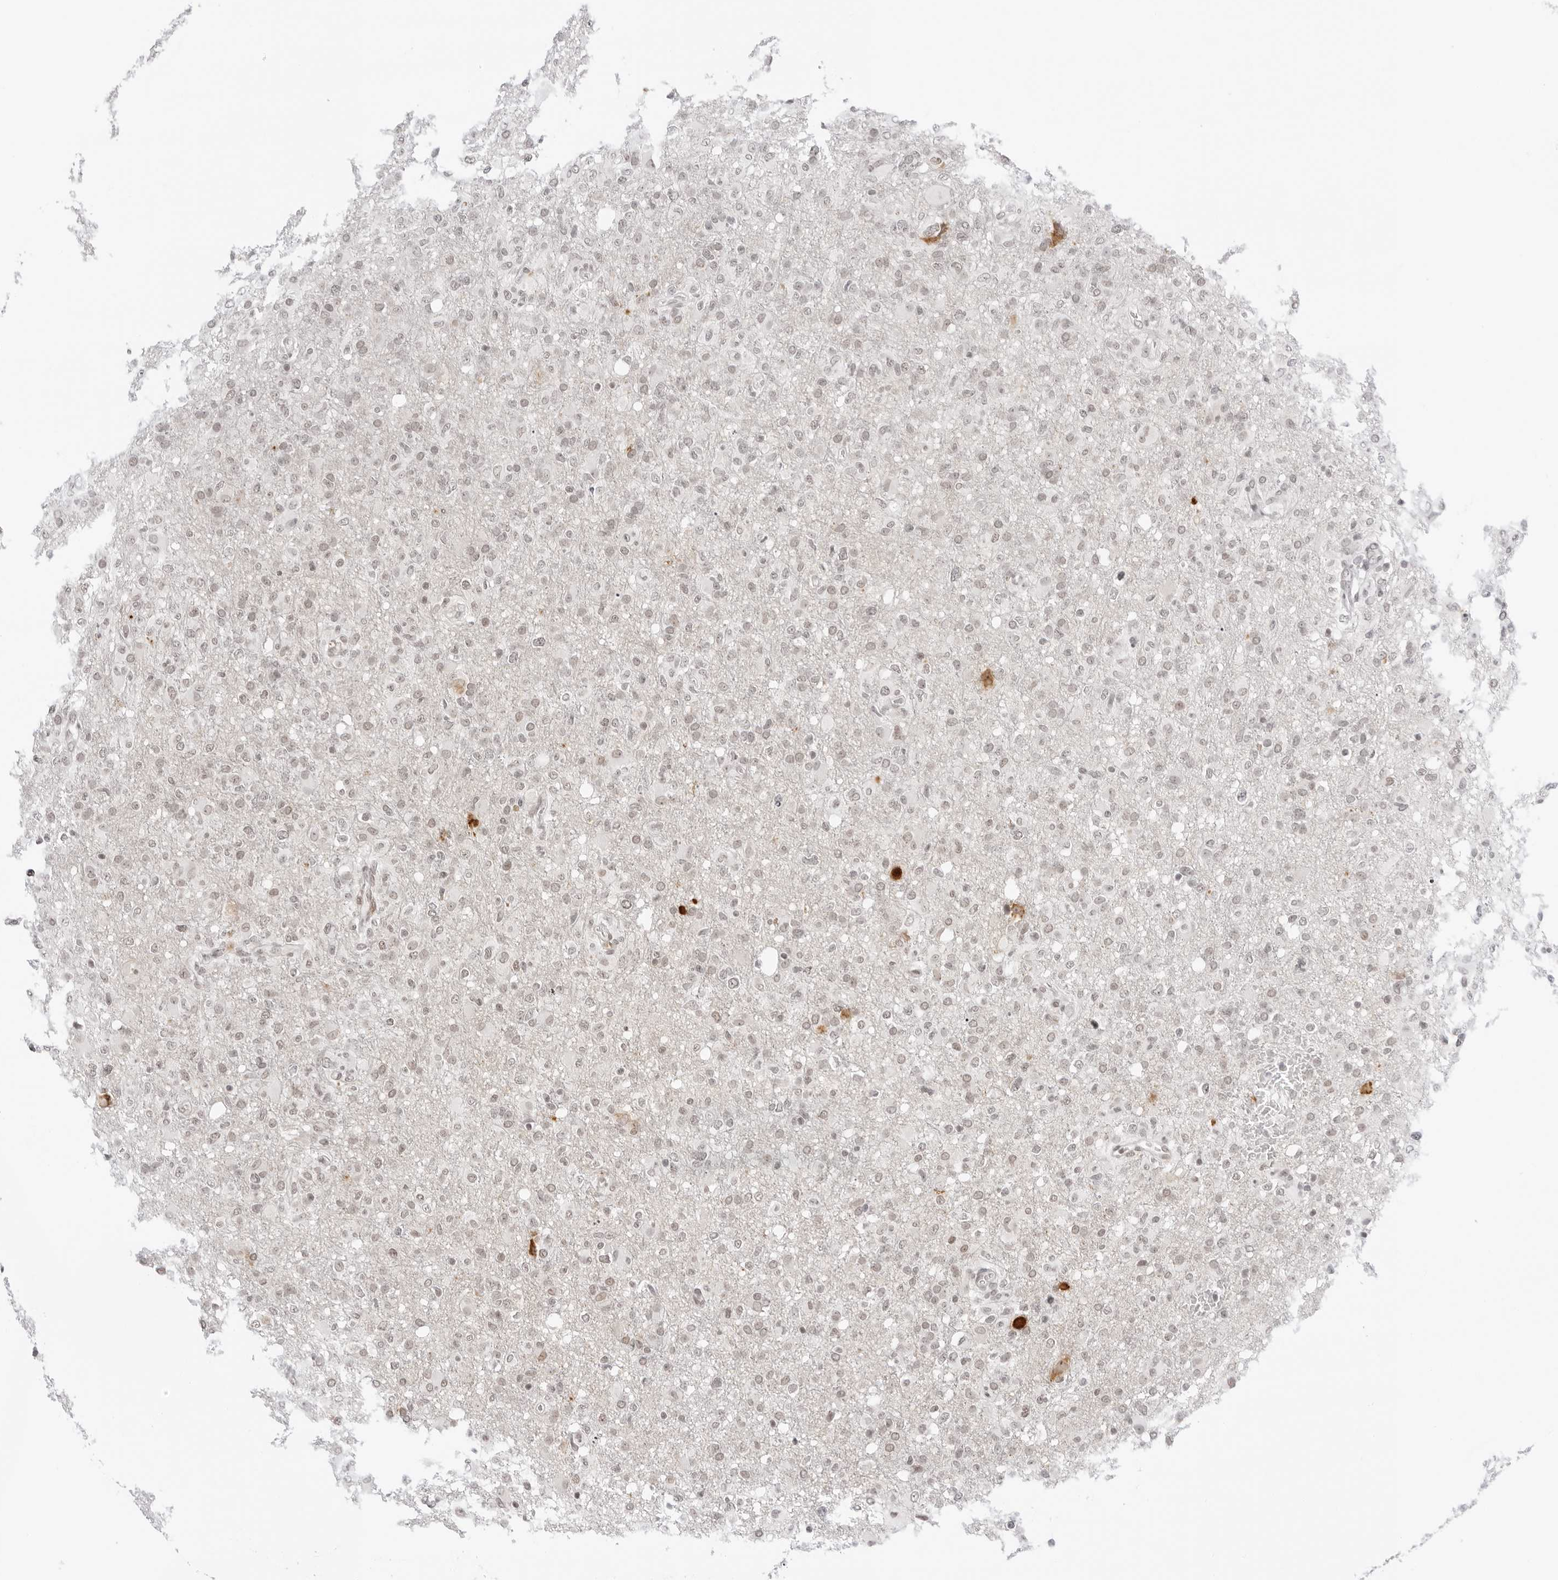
{"staining": {"intensity": "negative", "quantity": "none", "location": "none"}, "tissue": "glioma", "cell_type": "Tumor cells", "image_type": "cancer", "snomed": [{"axis": "morphology", "description": "Glioma, malignant, High grade"}, {"axis": "topography", "description": "Brain"}], "caption": "The histopathology image shows no significant expression in tumor cells of glioma. Brightfield microscopy of immunohistochemistry (IHC) stained with DAB (brown) and hematoxylin (blue), captured at high magnification.", "gene": "MSH6", "patient": {"sex": "female", "age": 57}}